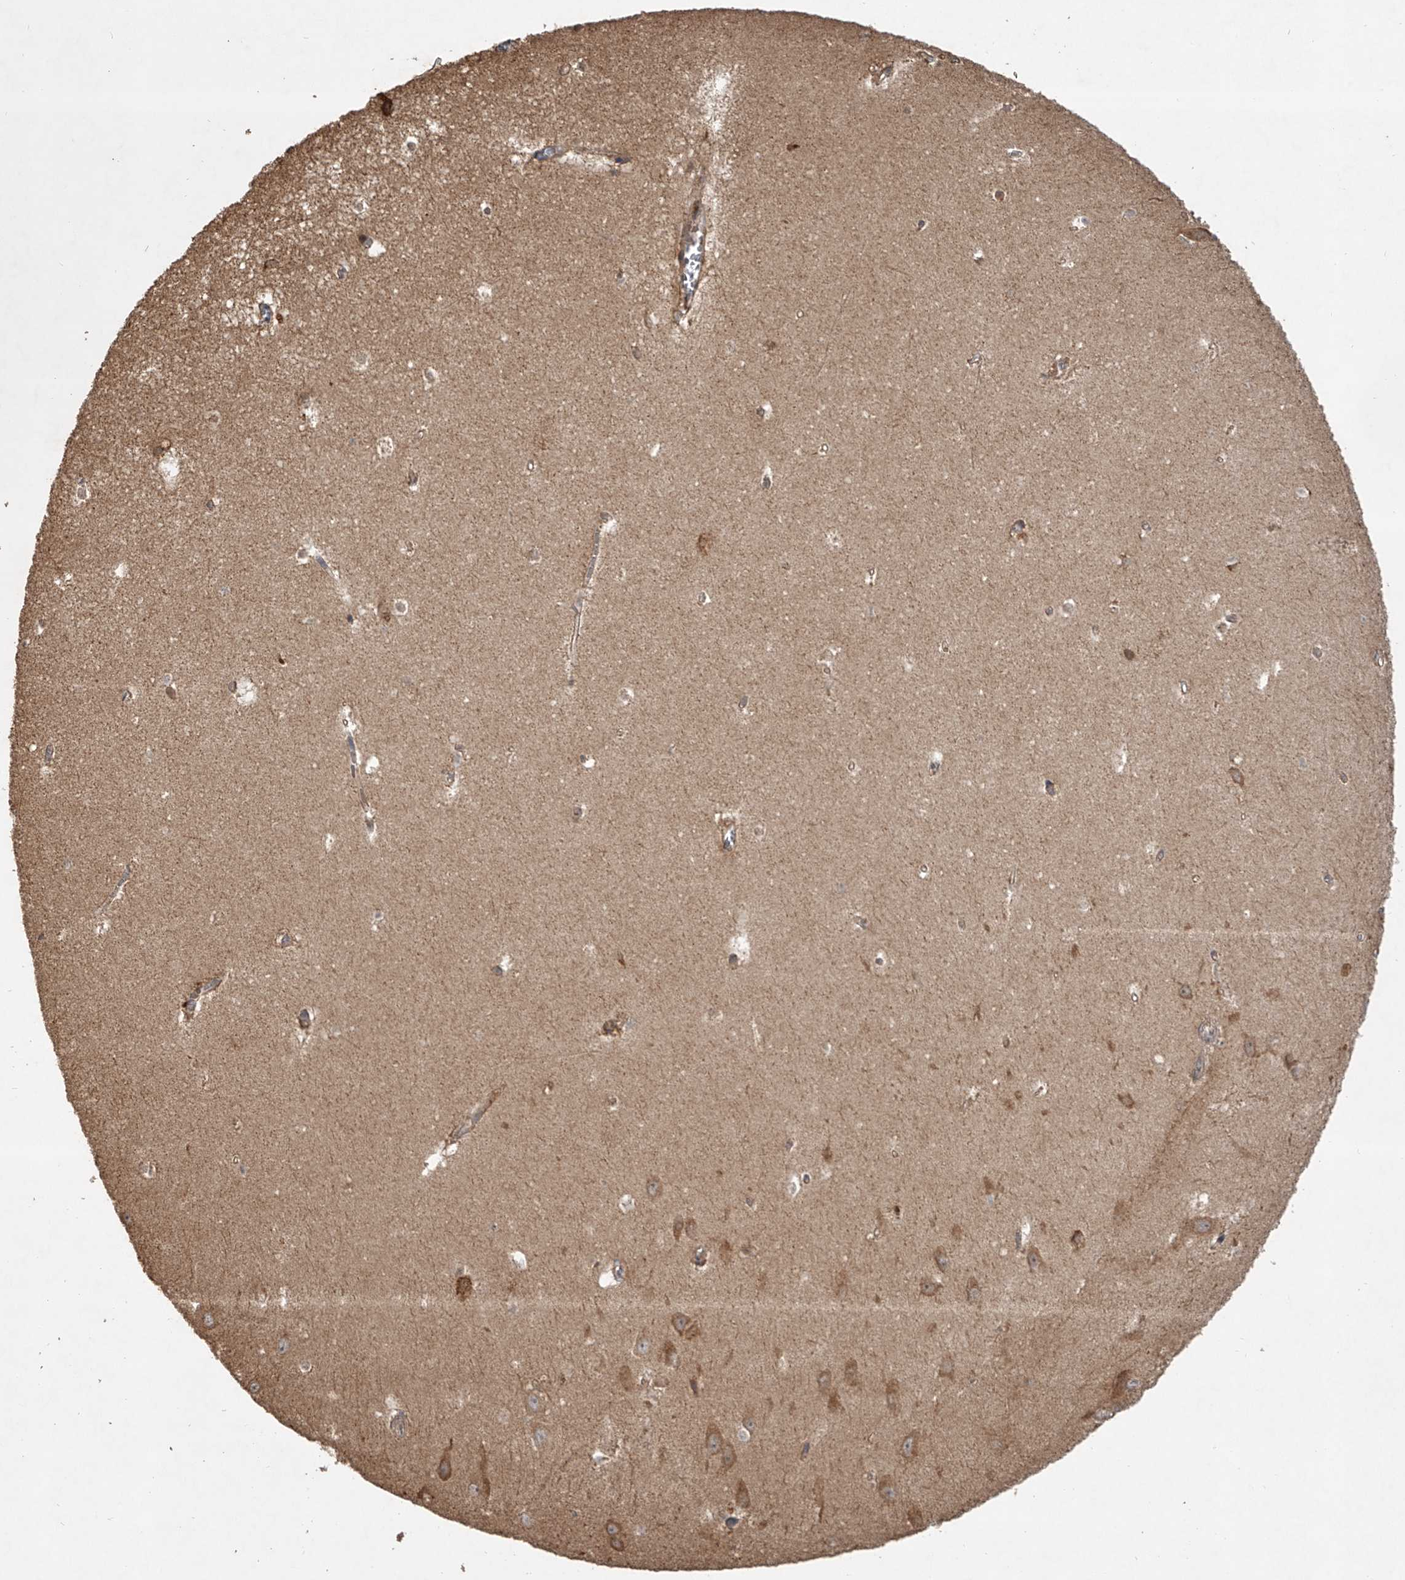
{"staining": {"intensity": "moderate", "quantity": "<25%", "location": "cytoplasmic/membranous"}, "tissue": "hippocampus", "cell_type": "Glial cells", "image_type": "normal", "snomed": [{"axis": "morphology", "description": "Normal tissue, NOS"}, {"axis": "topography", "description": "Hippocampus"}], "caption": "This image displays IHC staining of benign hippocampus, with low moderate cytoplasmic/membranous staining in about <25% of glial cells.", "gene": "NFS1", "patient": {"sex": "female", "age": 64}}